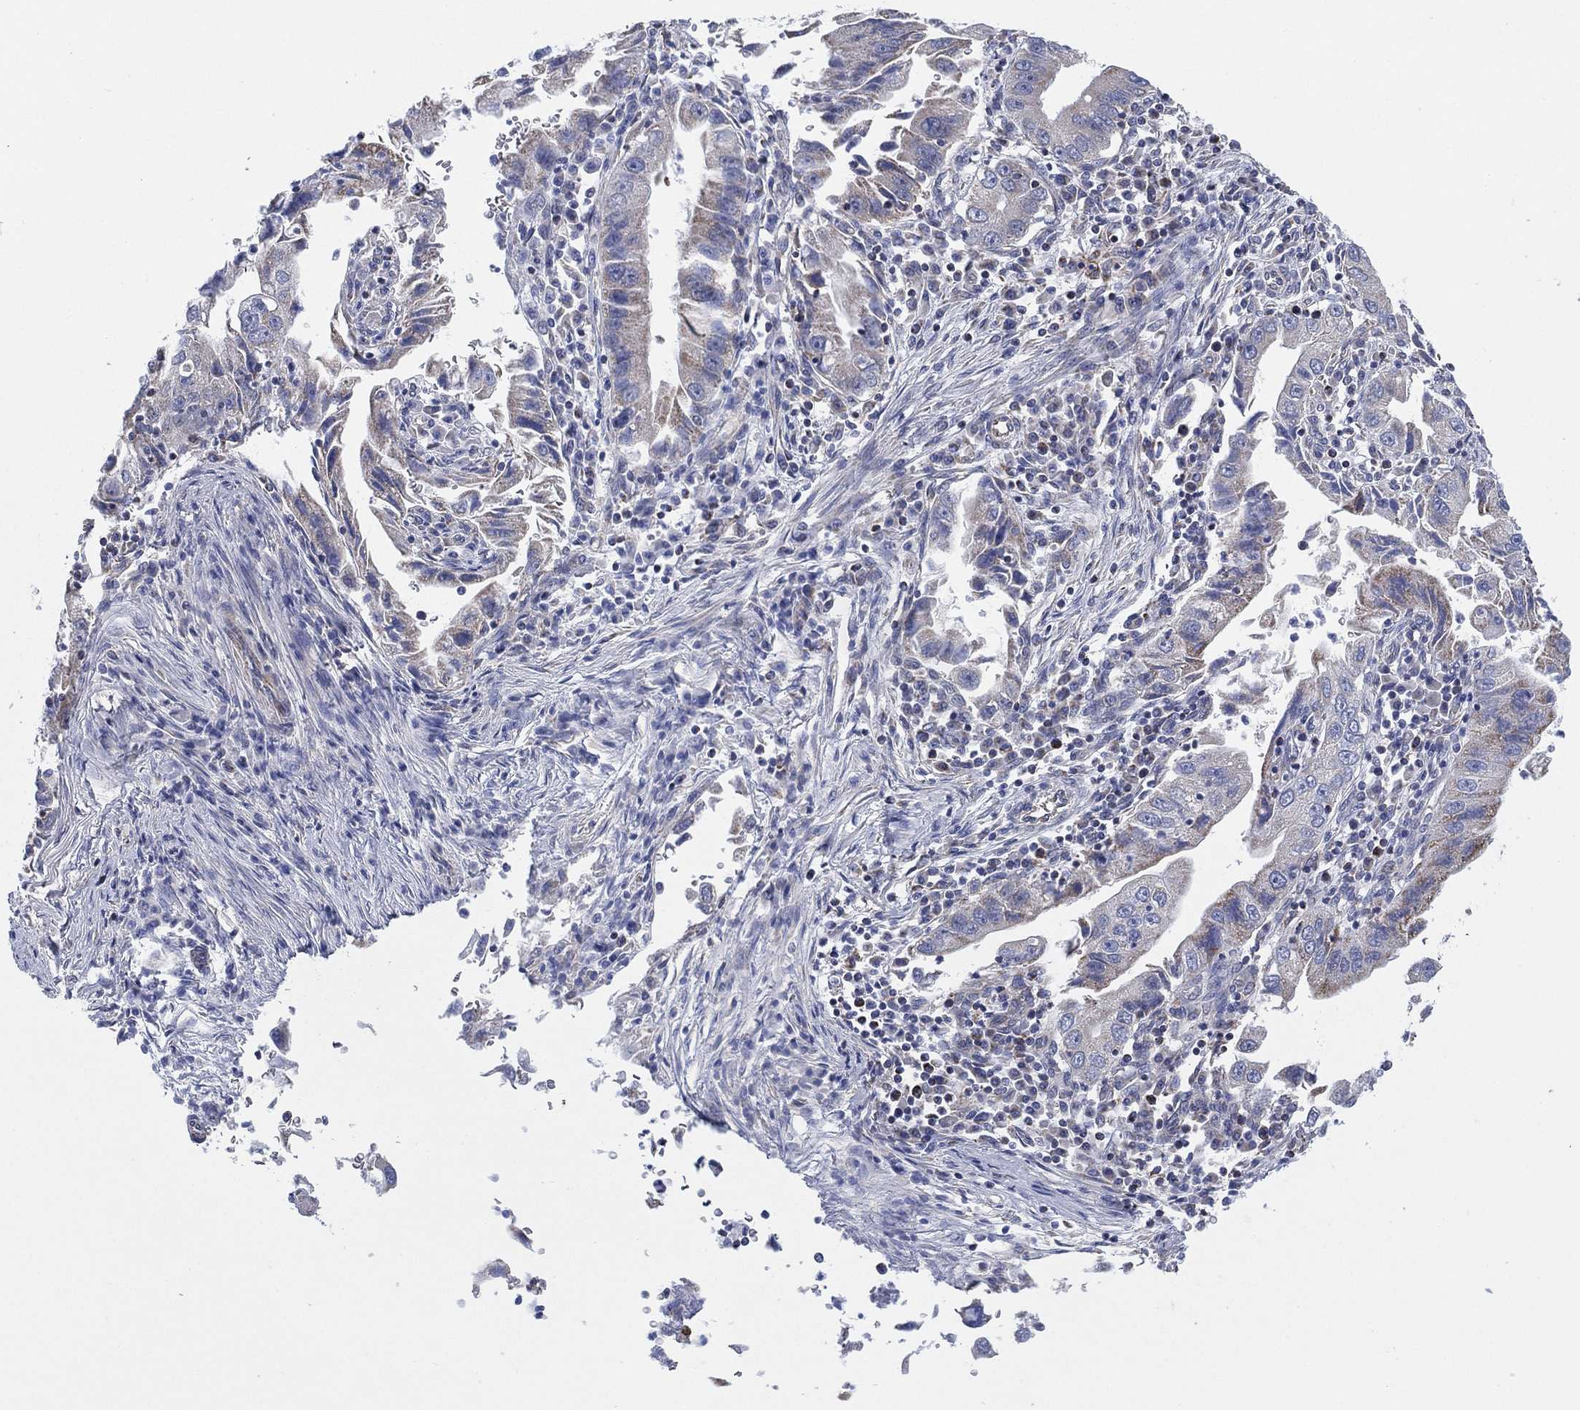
{"staining": {"intensity": "weak", "quantity": "<25%", "location": "cytoplasmic/membranous"}, "tissue": "stomach cancer", "cell_type": "Tumor cells", "image_type": "cancer", "snomed": [{"axis": "morphology", "description": "Adenocarcinoma, NOS"}, {"axis": "topography", "description": "Stomach"}], "caption": "This is a micrograph of IHC staining of stomach adenocarcinoma, which shows no positivity in tumor cells.", "gene": "INA", "patient": {"sex": "male", "age": 76}}